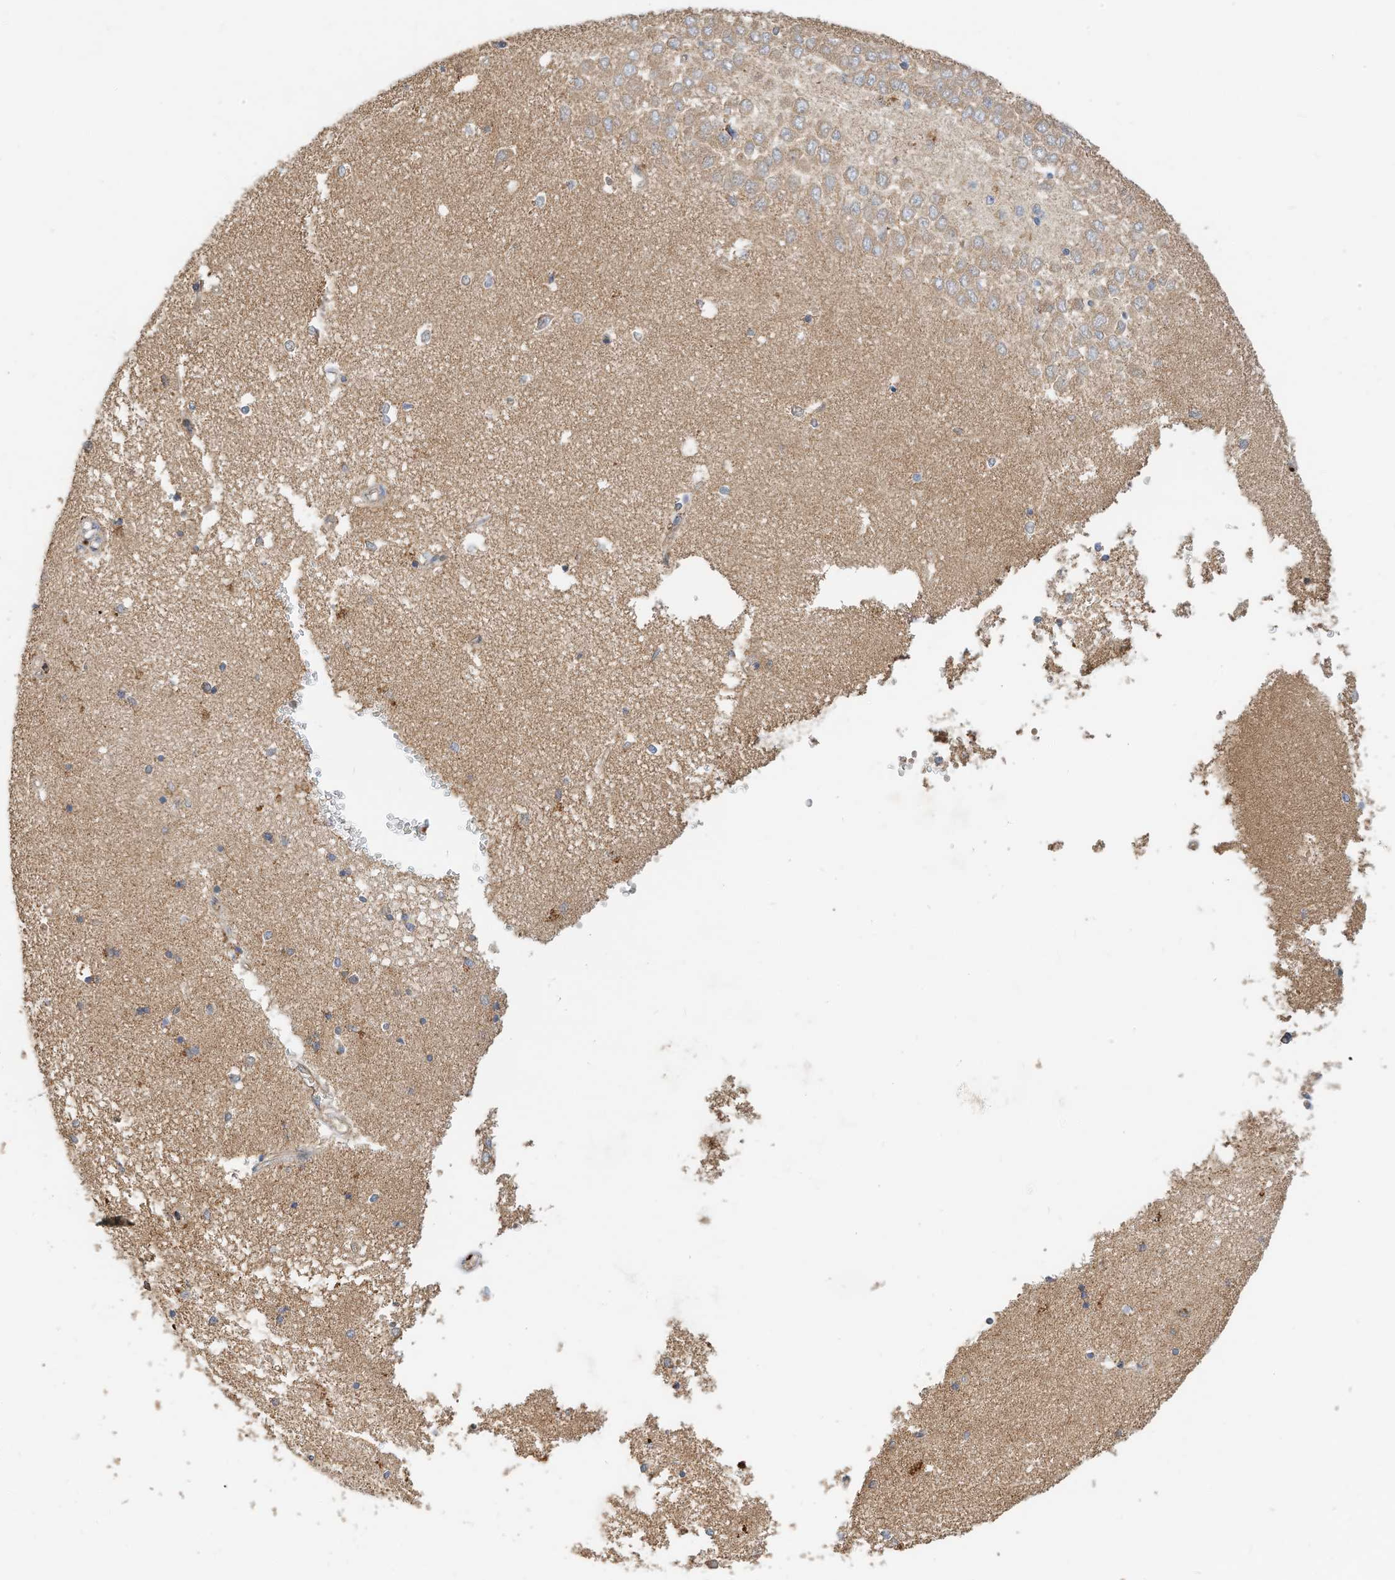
{"staining": {"intensity": "moderate", "quantity": "<25%", "location": "cytoplasmic/membranous"}, "tissue": "hippocampus", "cell_type": "Glial cells", "image_type": "normal", "snomed": [{"axis": "morphology", "description": "Normal tissue, NOS"}, {"axis": "topography", "description": "Hippocampus"}], "caption": "Protein staining shows moderate cytoplasmic/membranous staining in about <25% of glial cells in benign hippocampus. (Stains: DAB in brown, nuclei in blue, Microscopy: brightfield microscopy at high magnification).", "gene": "CPAMD8", "patient": {"sex": "male", "age": 45}}